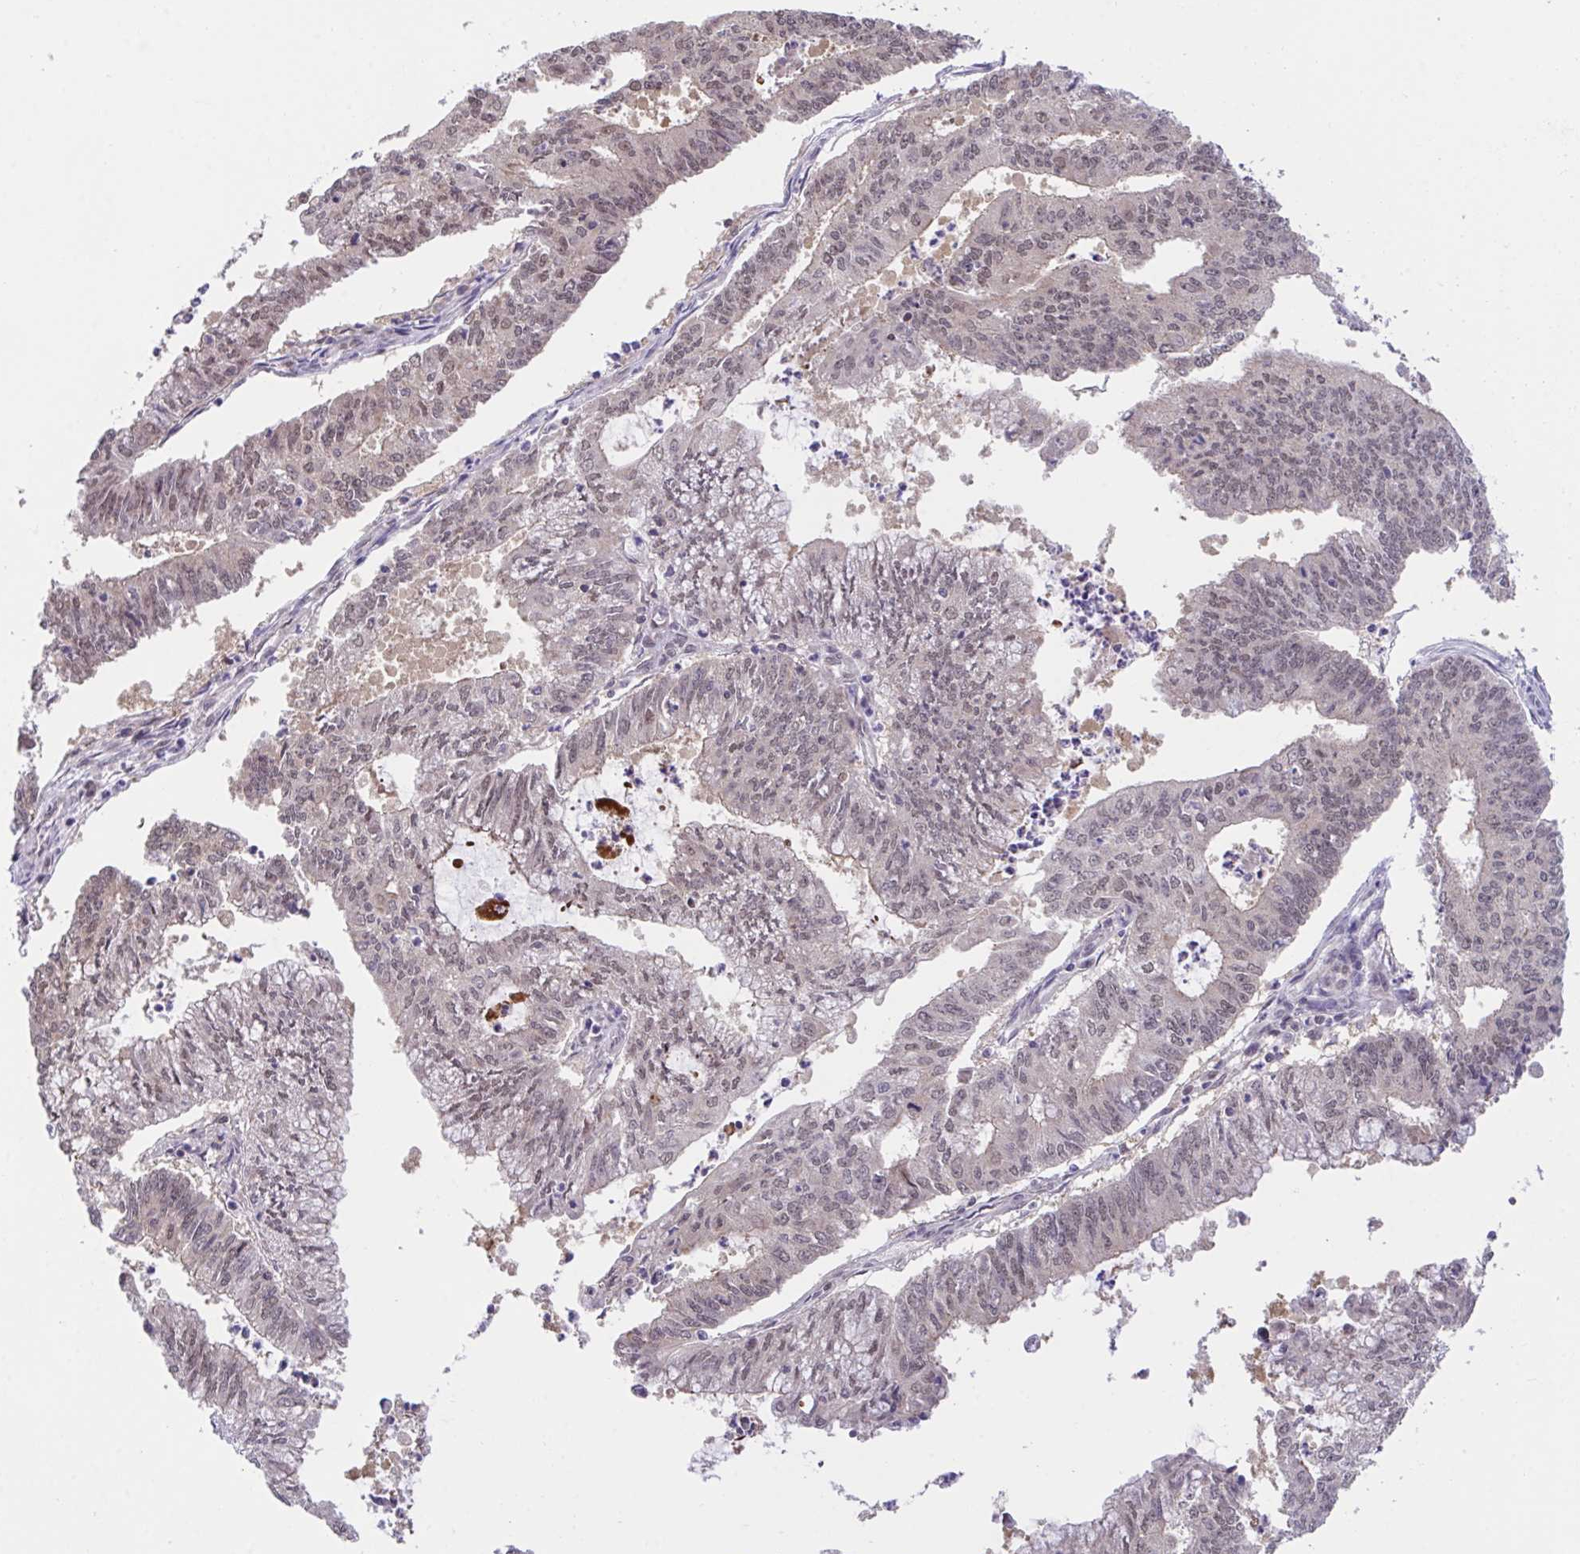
{"staining": {"intensity": "weak", "quantity": "25%-75%", "location": "nuclear"}, "tissue": "endometrial cancer", "cell_type": "Tumor cells", "image_type": "cancer", "snomed": [{"axis": "morphology", "description": "Adenocarcinoma, NOS"}, {"axis": "topography", "description": "Endometrium"}], "caption": "A photomicrograph of endometrial cancer (adenocarcinoma) stained for a protein shows weak nuclear brown staining in tumor cells.", "gene": "ZNF444", "patient": {"sex": "female", "age": 61}}